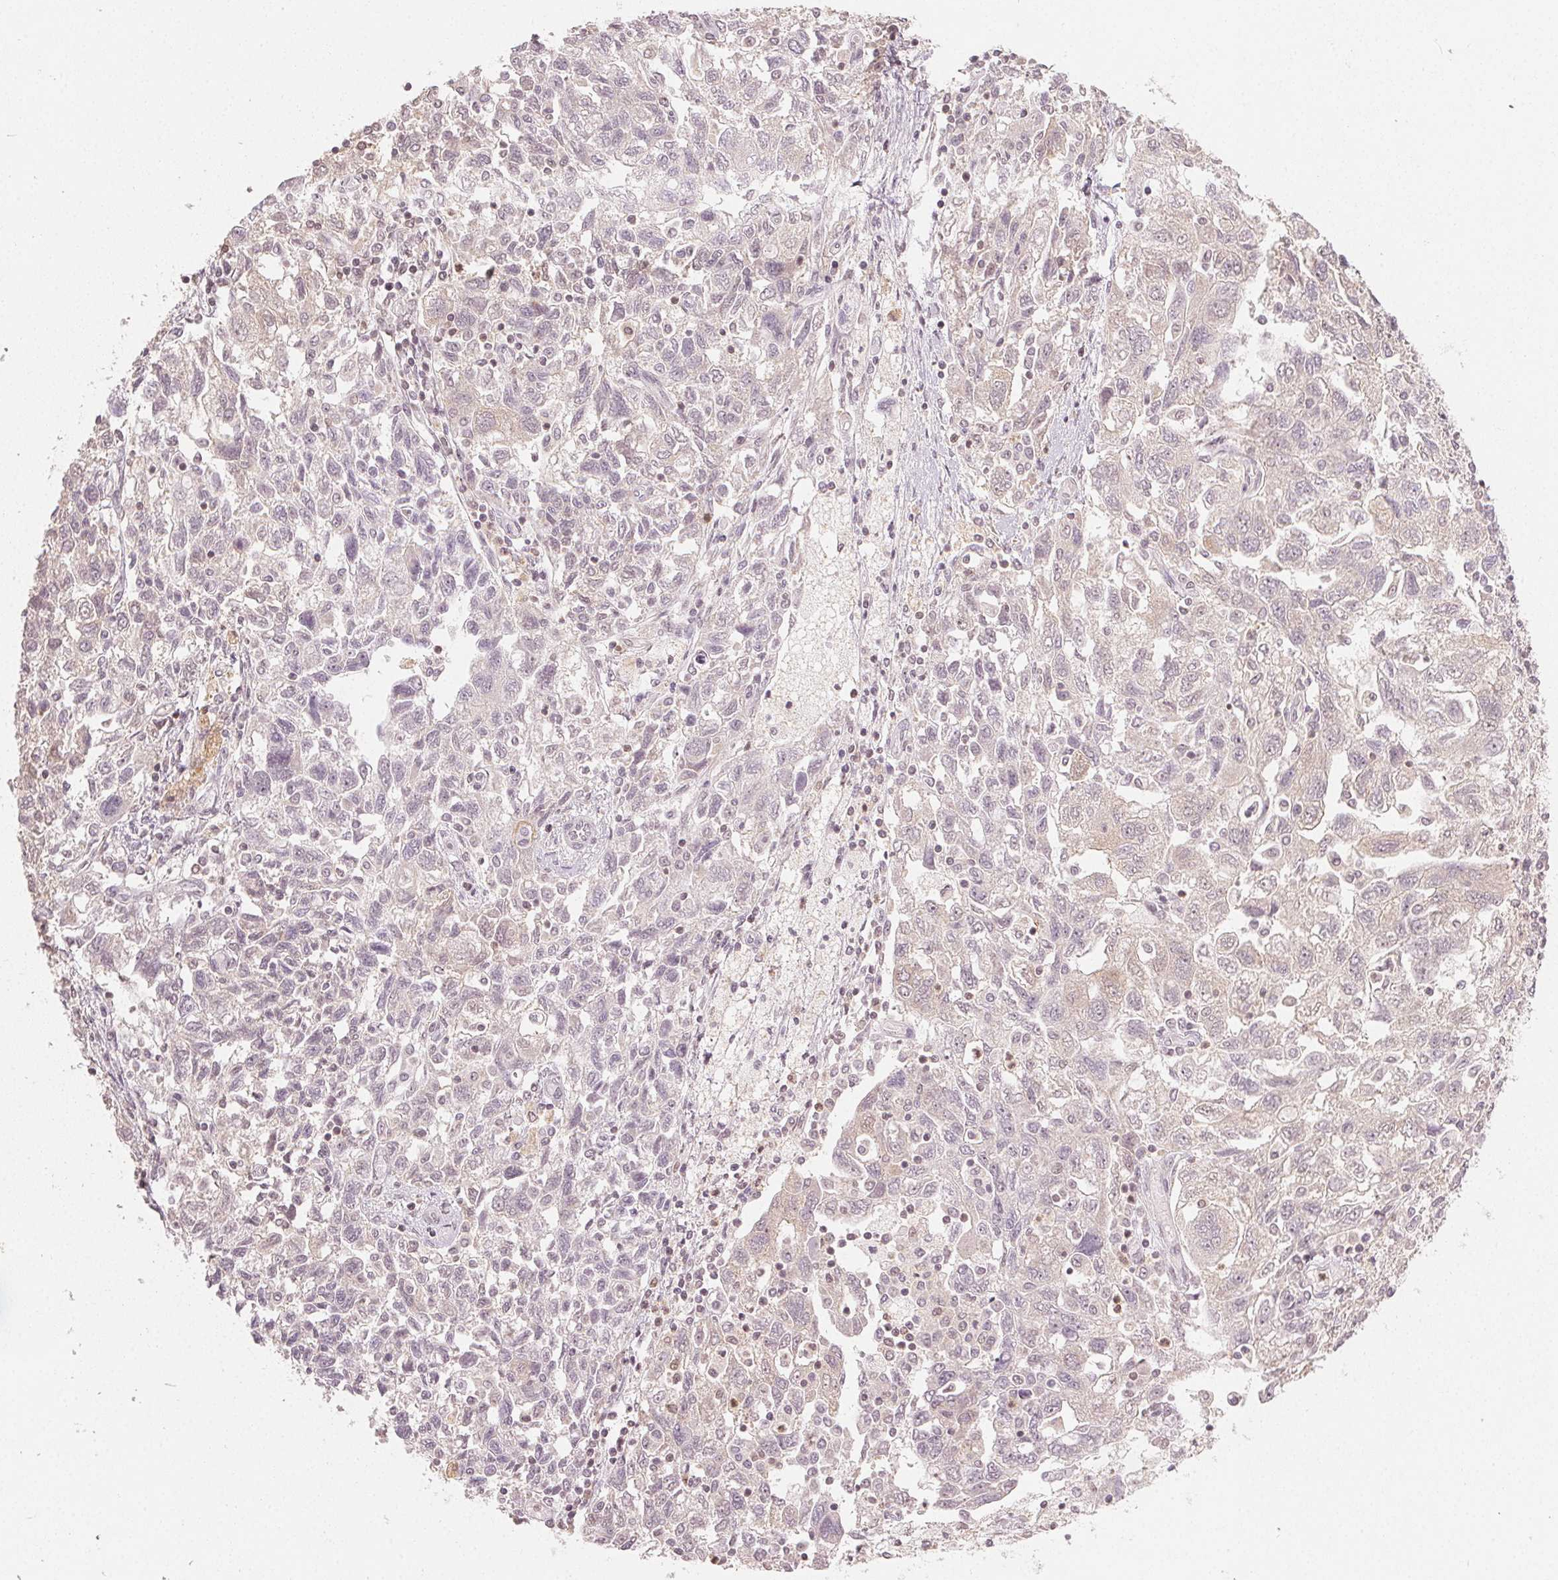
{"staining": {"intensity": "negative", "quantity": "none", "location": "none"}, "tissue": "ovarian cancer", "cell_type": "Tumor cells", "image_type": "cancer", "snomed": [{"axis": "morphology", "description": "Carcinoma, NOS"}, {"axis": "morphology", "description": "Cystadenocarcinoma, serous, NOS"}, {"axis": "topography", "description": "Ovary"}], "caption": "Tumor cells are negative for brown protein staining in serous cystadenocarcinoma (ovarian).", "gene": "MAPK14", "patient": {"sex": "female", "age": 69}}